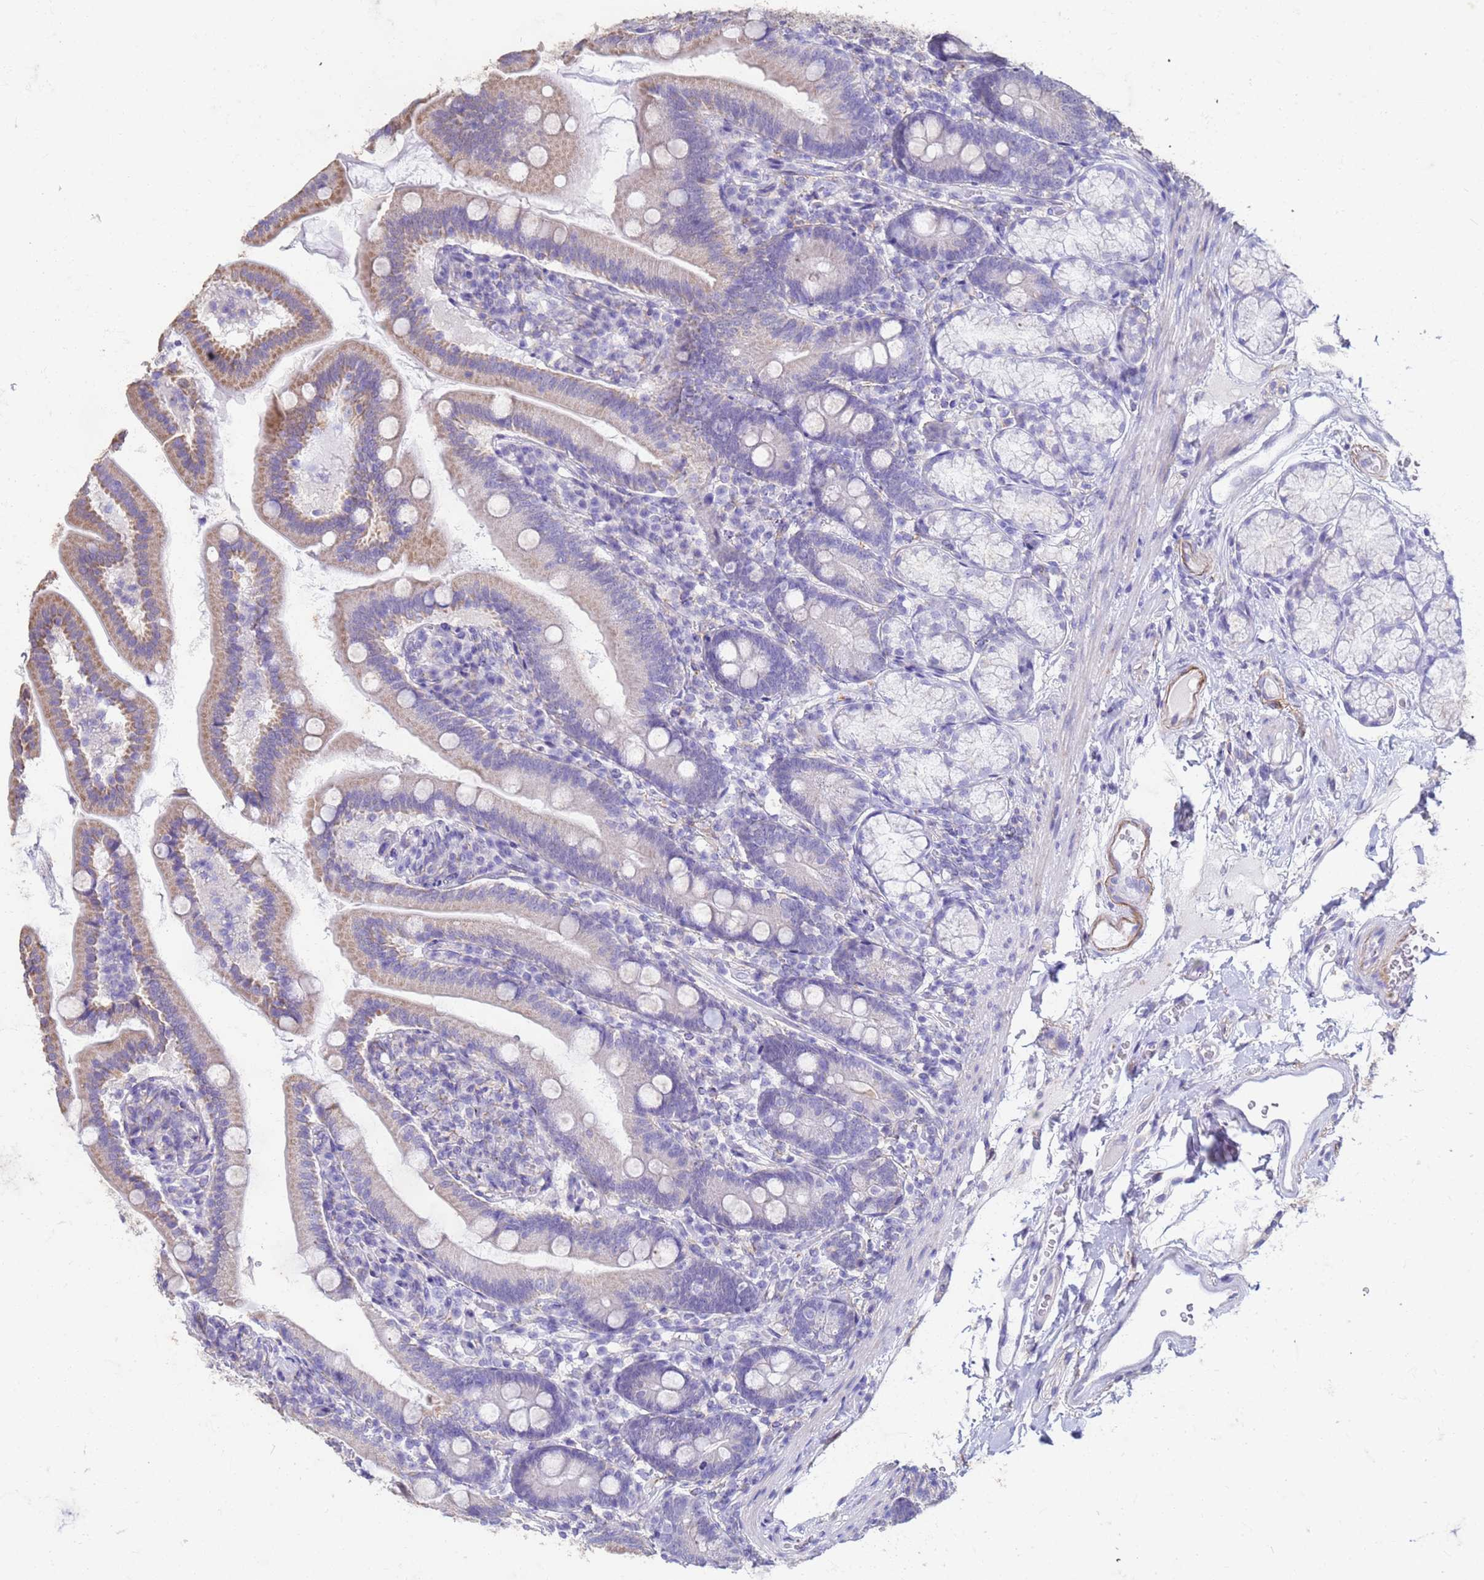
{"staining": {"intensity": "weak", "quantity": "25%-75%", "location": "cytoplasmic/membranous"}, "tissue": "duodenum", "cell_type": "Glandular cells", "image_type": "normal", "snomed": [{"axis": "morphology", "description": "Normal tissue, NOS"}, {"axis": "topography", "description": "Duodenum"}], "caption": "A histopathology image showing weak cytoplasmic/membranous expression in about 25%-75% of glandular cells in unremarkable duodenum, as visualized by brown immunohistochemical staining.", "gene": "SLC25A15", "patient": {"sex": "female", "age": 67}}